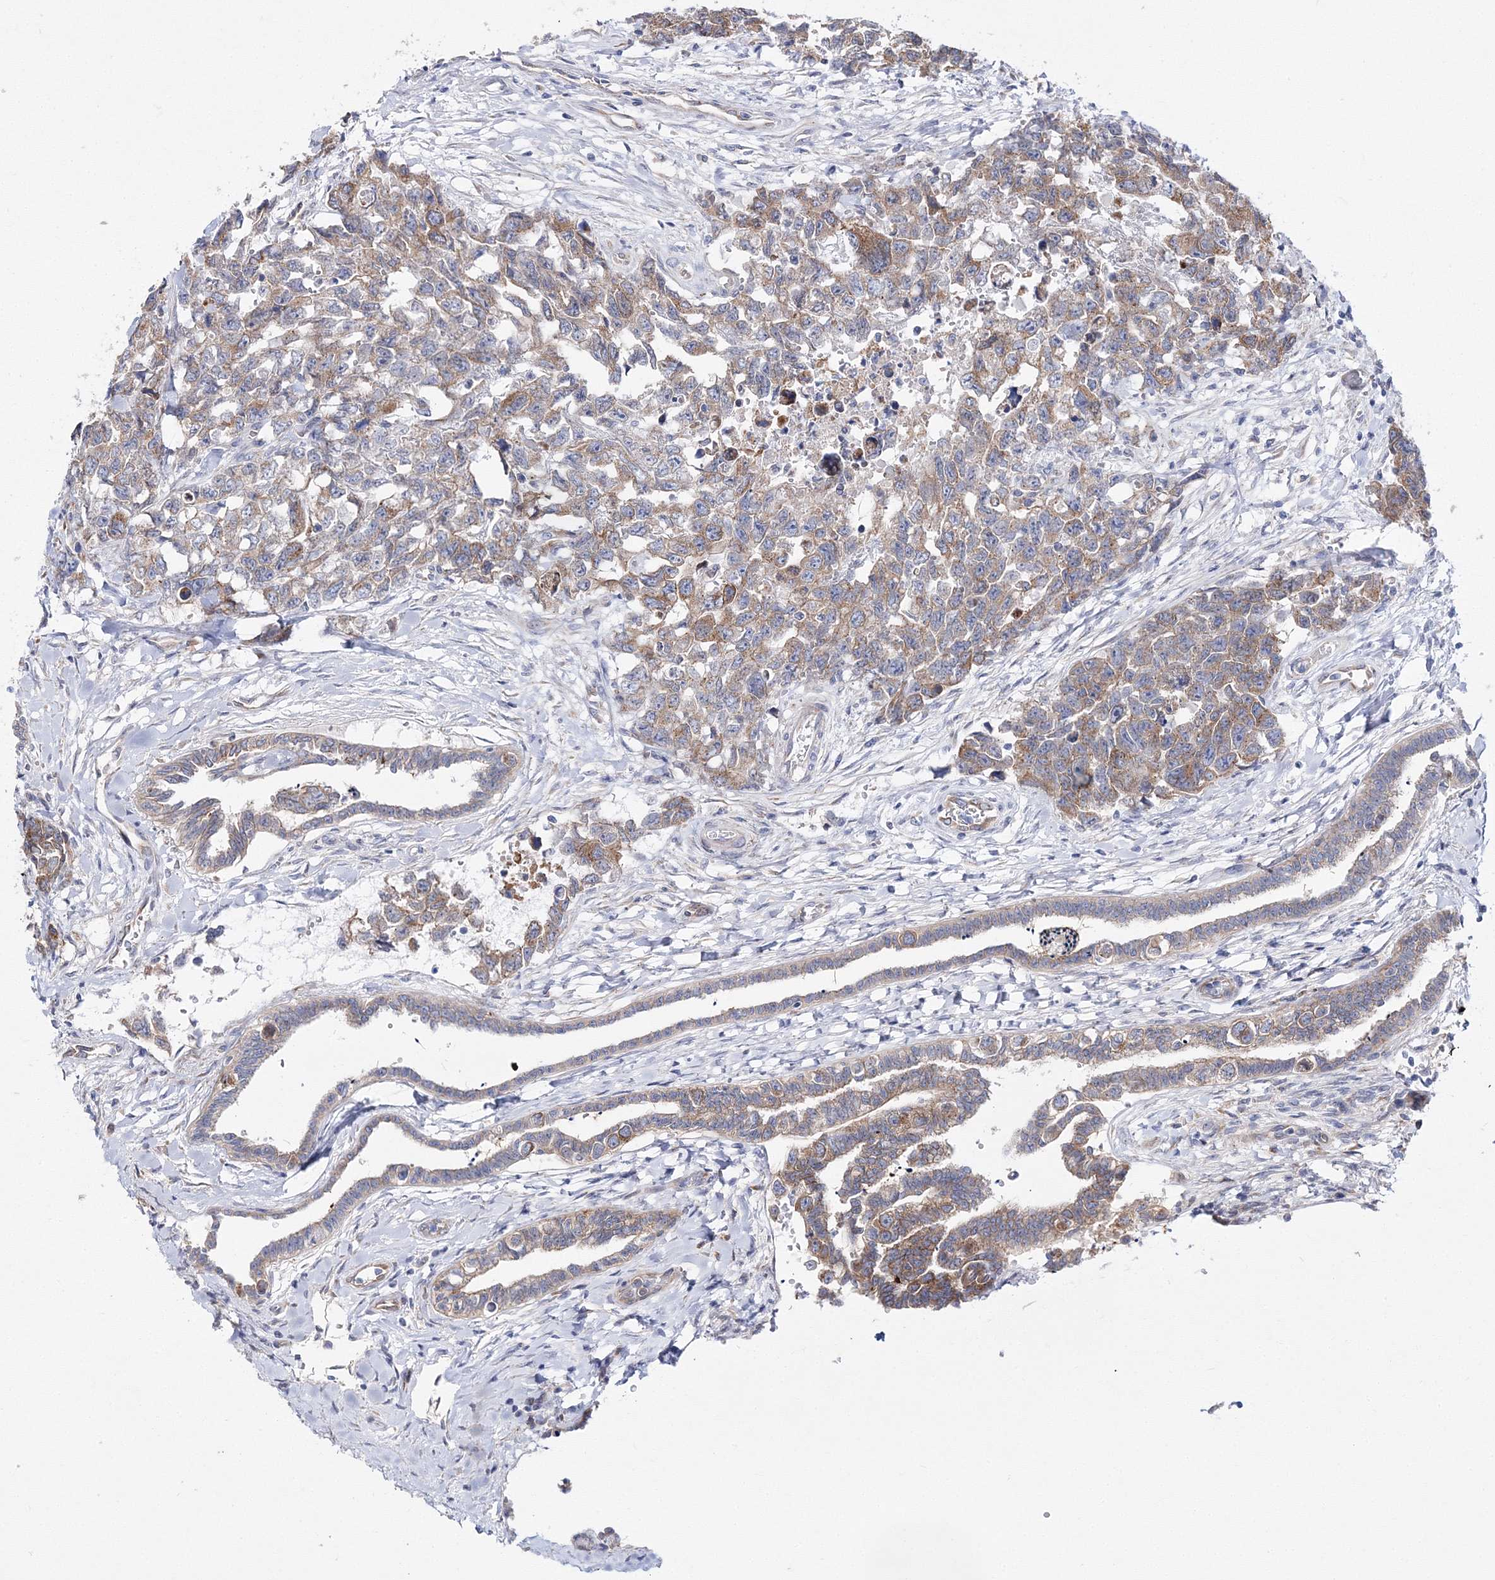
{"staining": {"intensity": "moderate", "quantity": ">75%", "location": "cytoplasmic/membranous"}, "tissue": "testis cancer", "cell_type": "Tumor cells", "image_type": "cancer", "snomed": [{"axis": "morphology", "description": "Carcinoma, Embryonal, NOS"}, {"axis": "topography", "description": "Testis"}], "caption": "Embryonal carcinoma (testis) tissue reveals moderate cytoplasmic/membranous expression in about >75% of tumor cells", "gene": "ARHGAP32", "patient": {"sex": "male", "age": 31}}